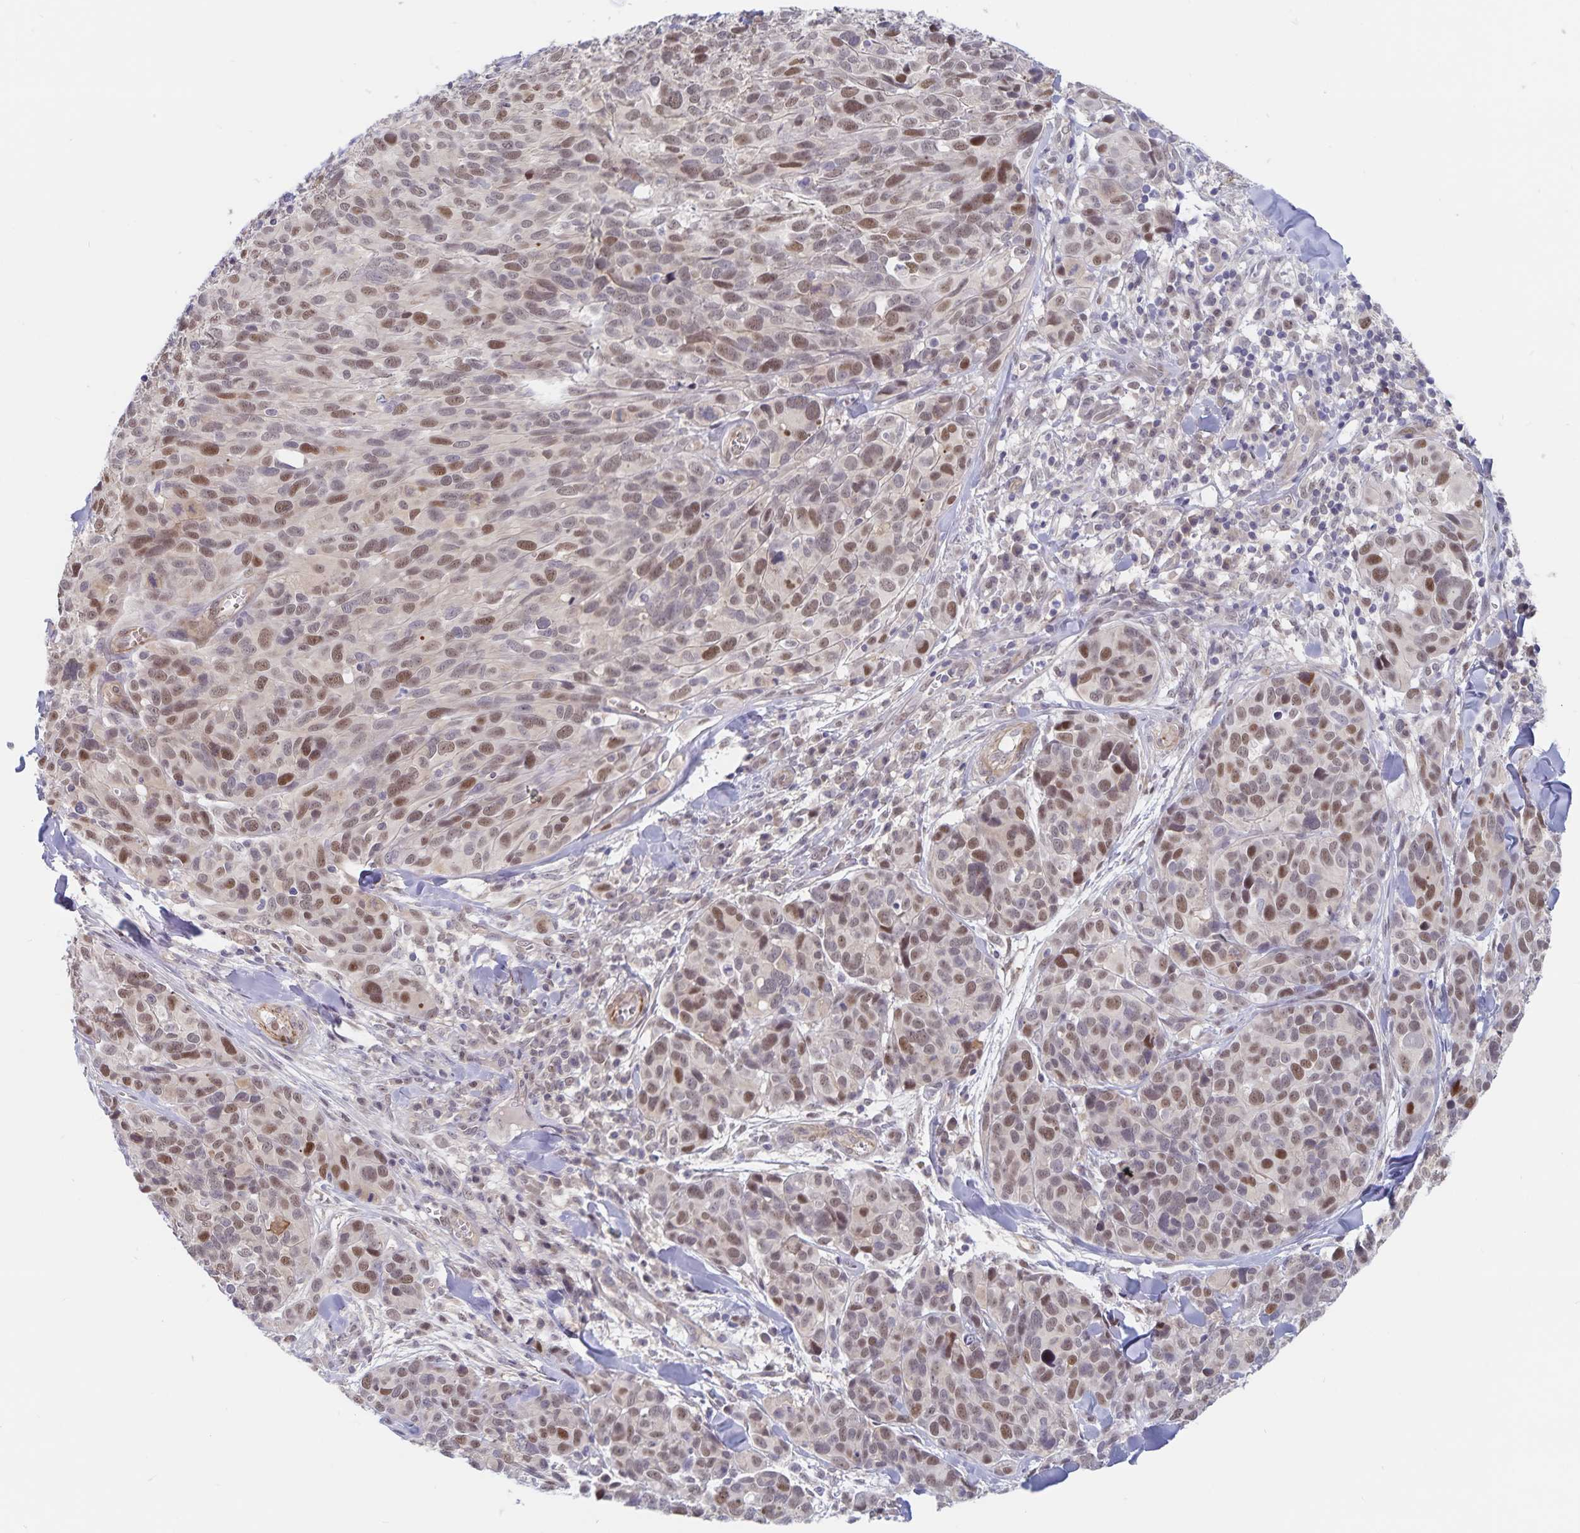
{"staining": {"intensity": "moderate", "quantity": "25%-75%", "location": "nuclear"}, "tissue": "melanoma", "cell_type": "Tumor cells", "image_type": "cancer", "snomed": [{"axis": "morphology", "description": "Malignant melanoma, NOS"}, {"axis": "topography", "description": "Skin"}], "caption": "Tumor cells display medium levels of moderate nuclear staining in about 25%-75% of cells in human malignant melanoma.", "gene": "BAG6", "patient": {"sex": "male", "age": 51}}